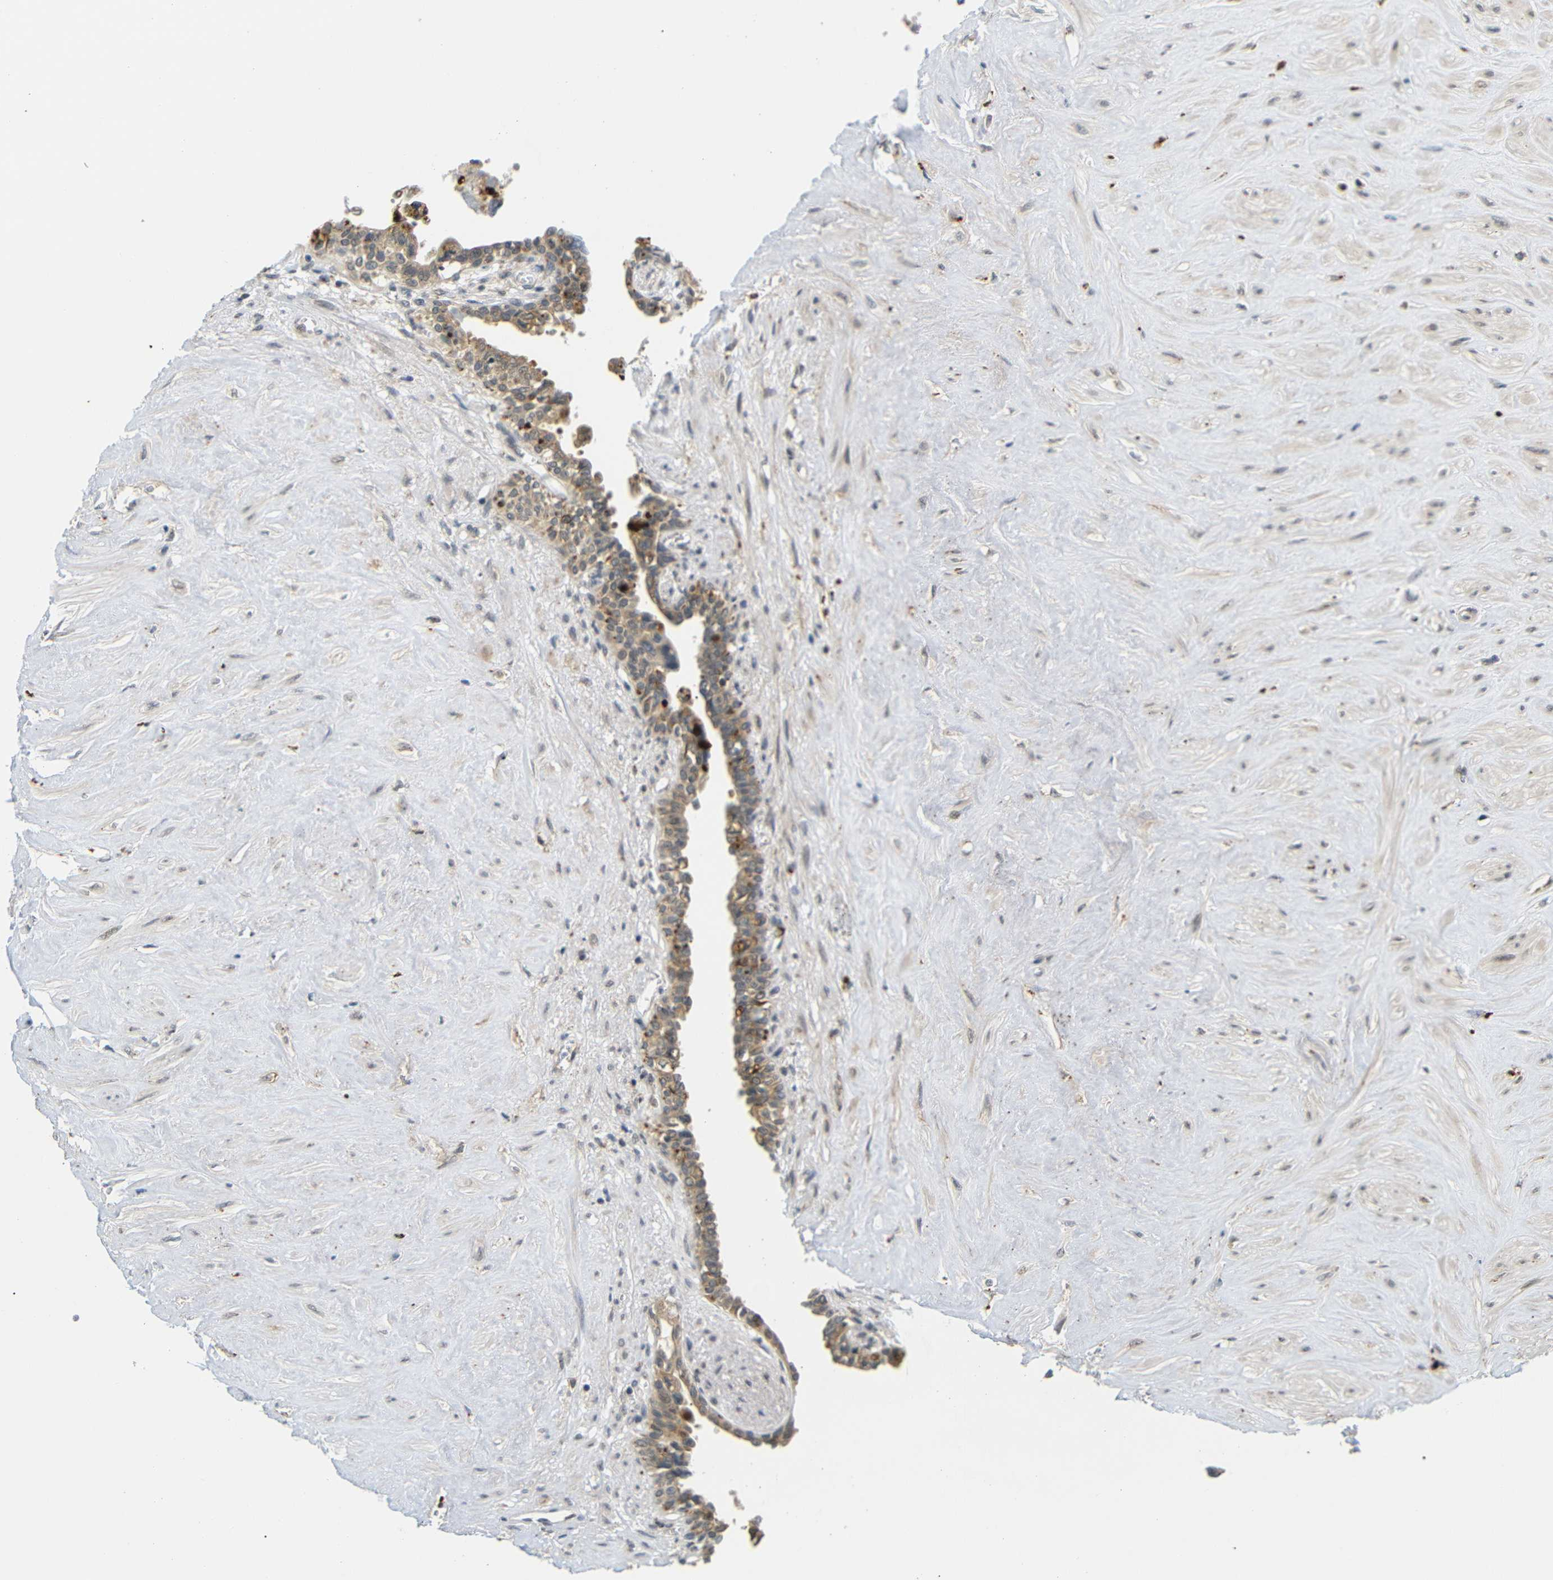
{"staining": {"intensity": "weak", "quantity": ">75%", "location": "cytoplasmic/membranous"}, "tissue": "seminal vesicle", "cell_type": "Glandular cells", "image_type": "normal", "snomed": [{"axis": "morphology", "description": "Normal tissue, NOS"}, {"axis": "topography", "description": "Seminal veicle"}], "caption": "An image of human seminal vesicle stained for a protein exhibits weak cytoplasmic/membranous brown staining in glandular cells. The protein is shown in brown color, while the nuclei are stained blue.", "gene": "GJA5", "patient": {"sex": "male", "age": 63}}